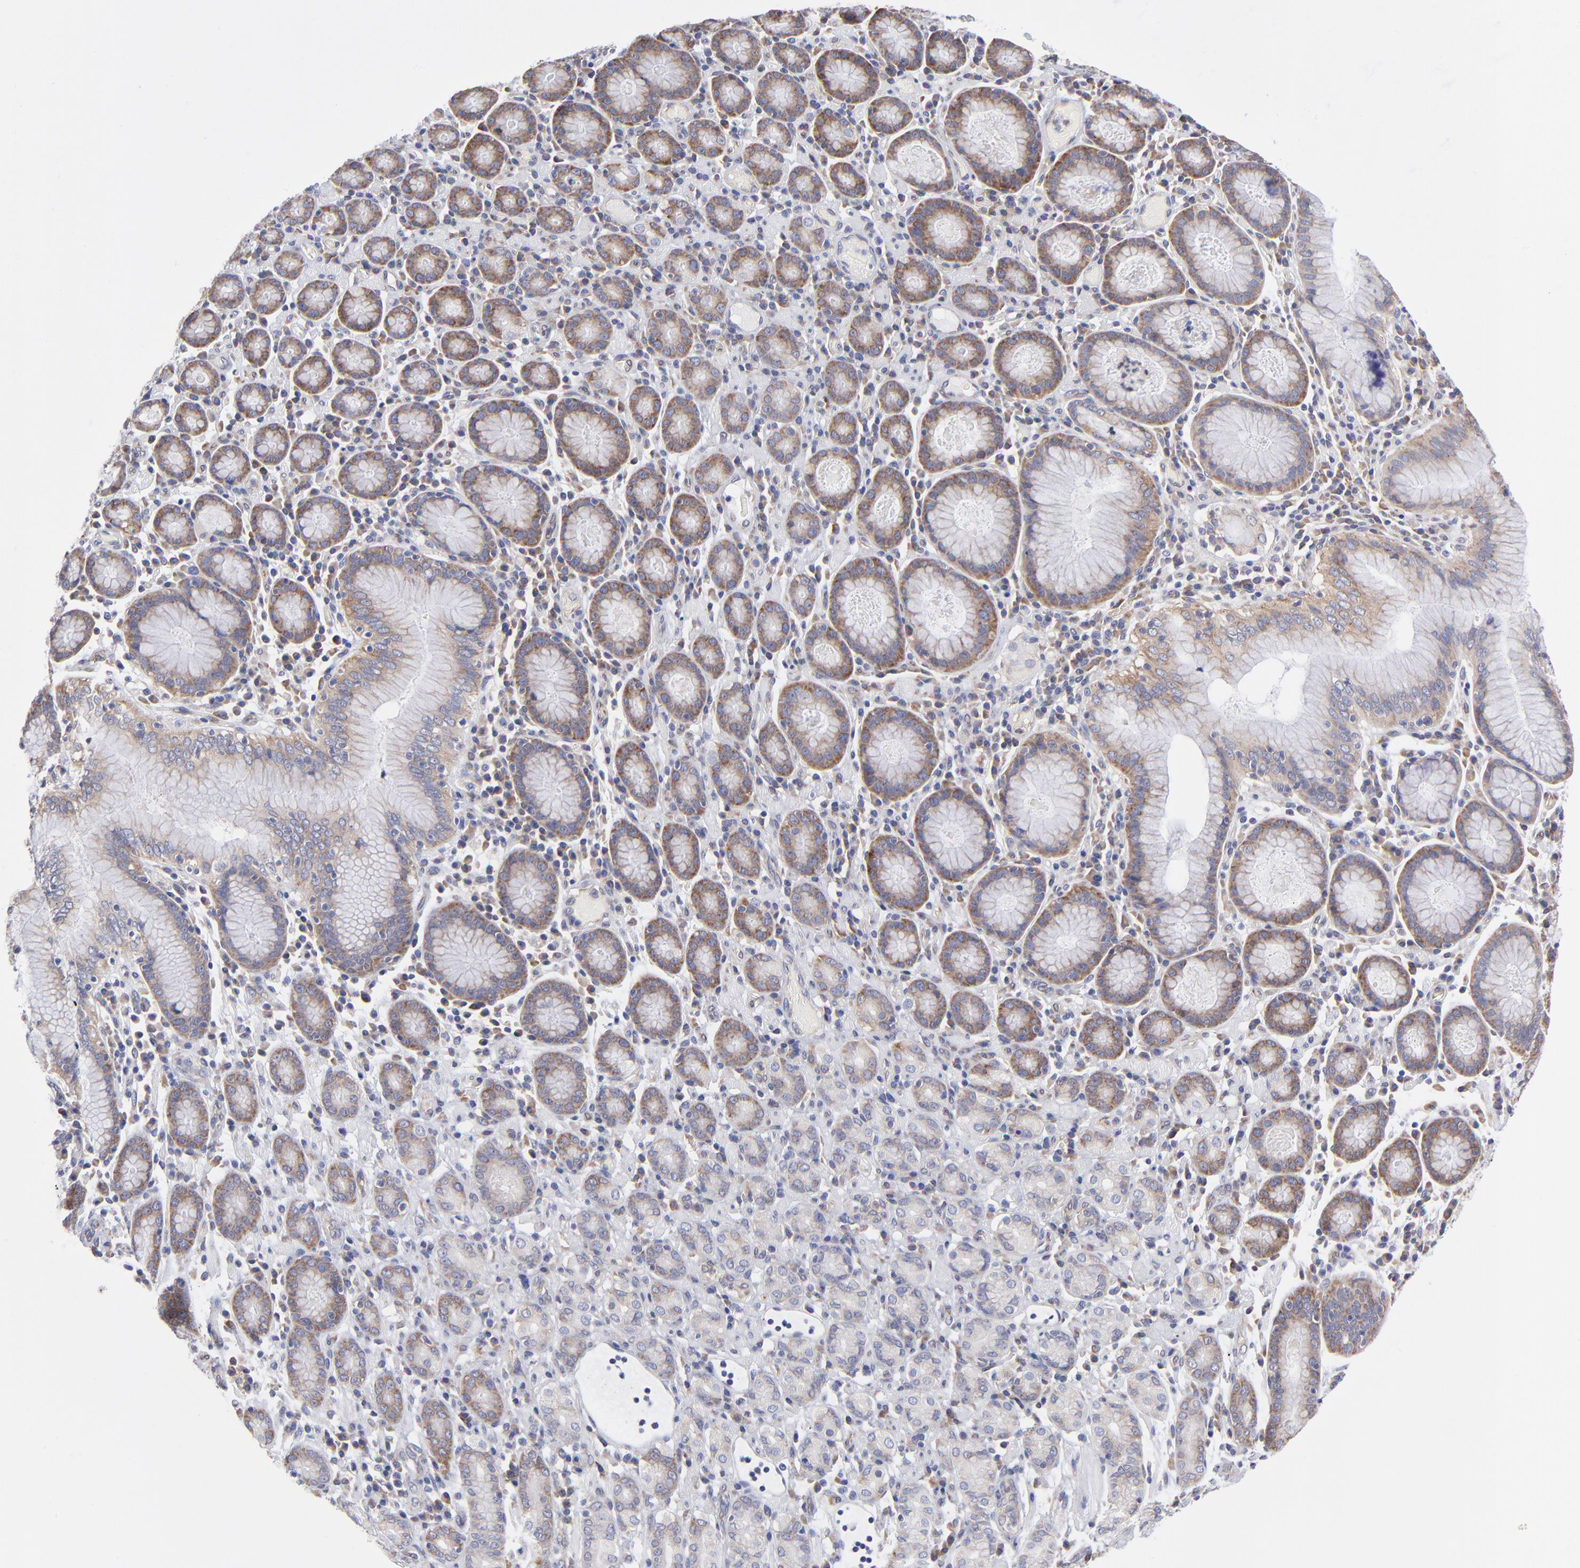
{"staining": {"intensity": "weak", "quantity": "<25%", "location": "cytoplasmic/membranous"}, "tissue": "stomach cancer", "cell_type": "Tumor cells", "image_type": "cancer", "snomed": [{"axis": "morphology", "description": "Adenocarcinoma, NOS"}, {"axis": "topography", "description": "Stomach, lower"}], "caption": "The micrograph demonstrates no staining of tumor cells in adenocarcinoma (stomach).", "gene": "EIF2AK2", "patient": {"sex": "male", "age": 88}}